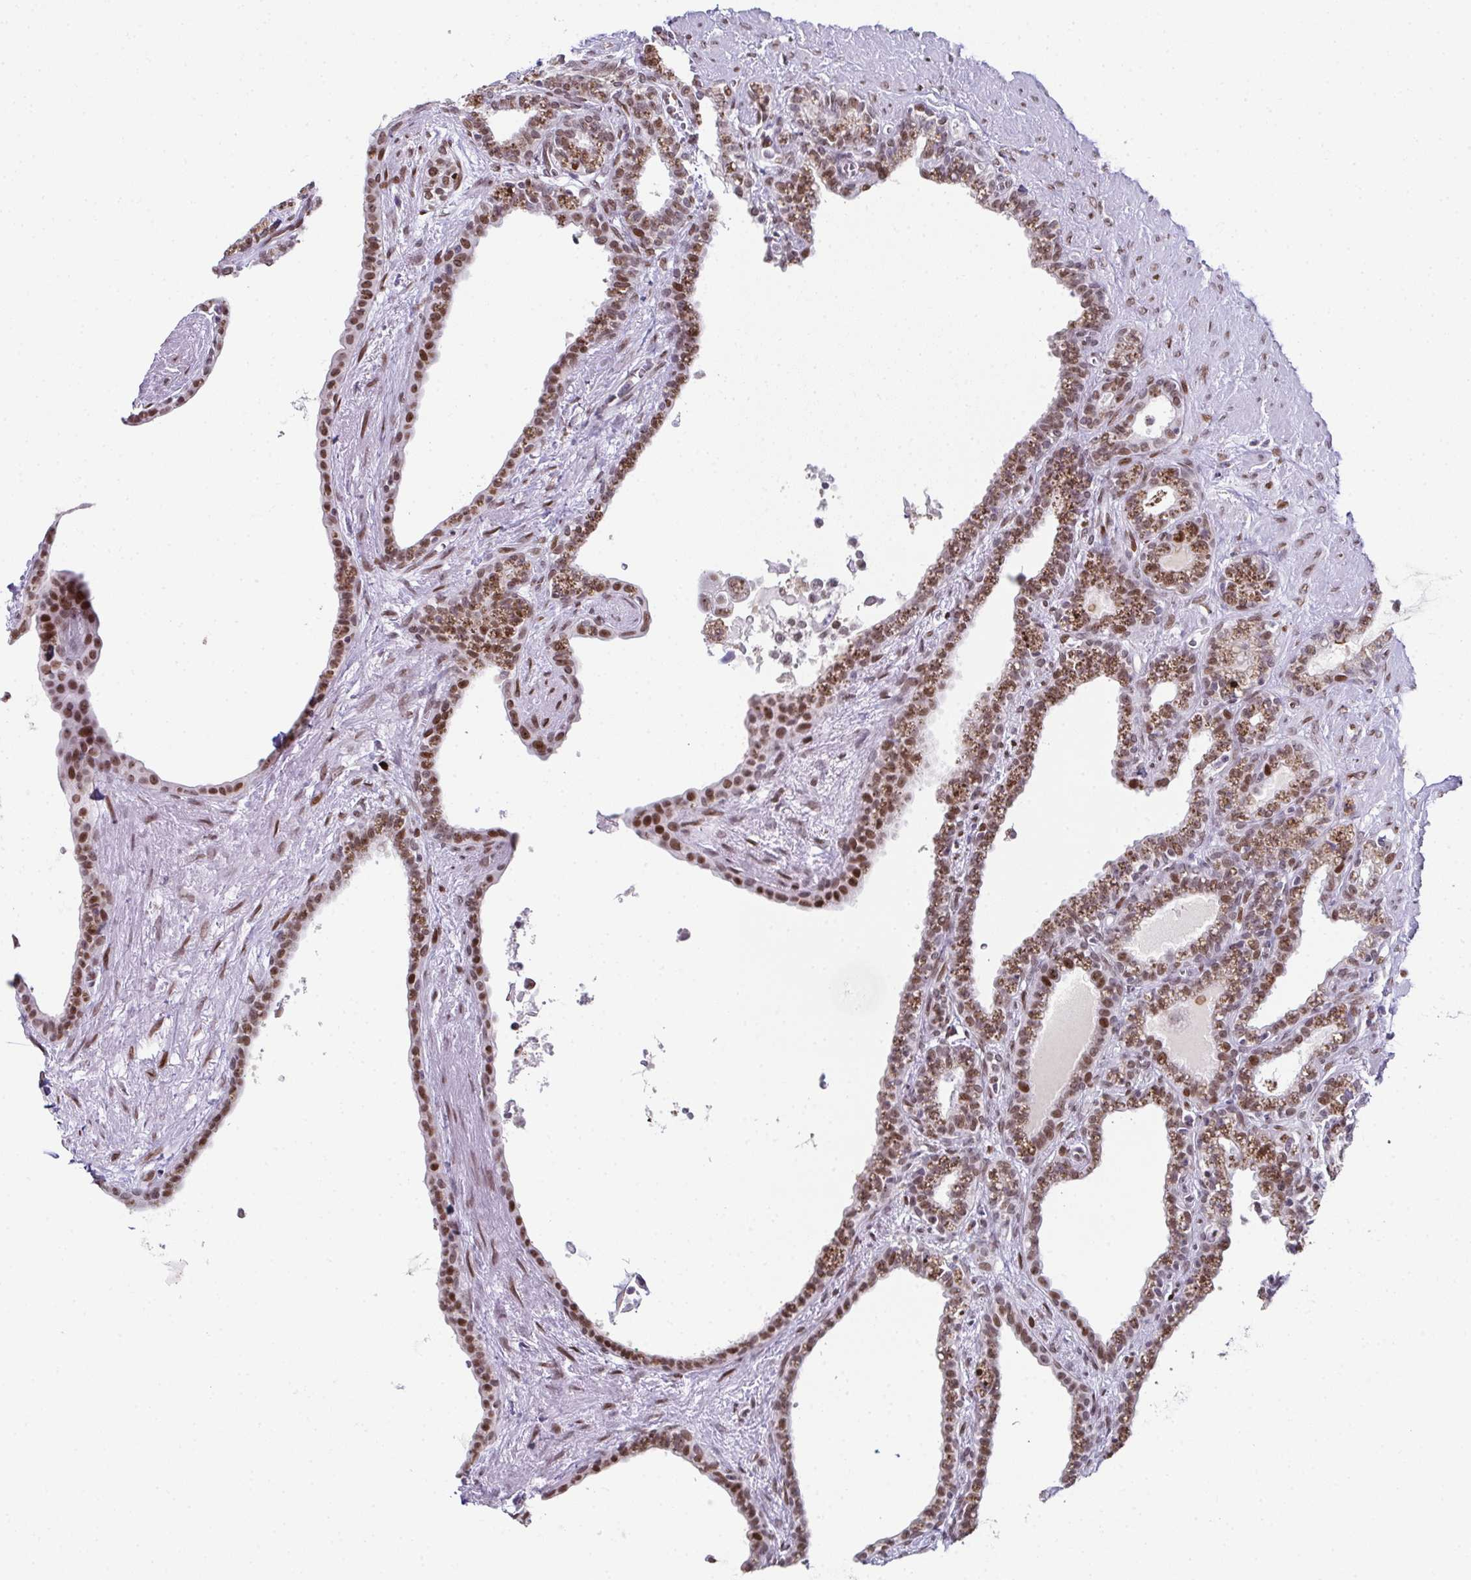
{"staining": {"intensity": "moderate", "quantity": "25%-75%", "location": "cytoplasmic/membranous,nuclear"}, "tissue": "seminal vesicle", "cell_type": "Glandular cells", "image_type": "normal", "snomed": [{"axis": "morphology", "description": "Normal tissue, NOS"}, {"axis": "morphology", "description": "Urothelial carcinoma, NOS"}, {"axis": "topography", "description": "Urinary bladder"}, {"axis": "topography", "description": "Seminal veicle"}], "caption": "A photomicrograph of human seminal vesicle stained for a protein reveals moderate cytoplasmic/membranous,nuclear brown staining in glandular cells. The staining was performed using DAB (3,3'-diaminobenzidine) to visualize the protein expression in brown, while the nuclei were stained in blue with hematoxylin (Magnification: 20x).", "gene": "RB1", "patient": {"sex": "male", "age": 76}}